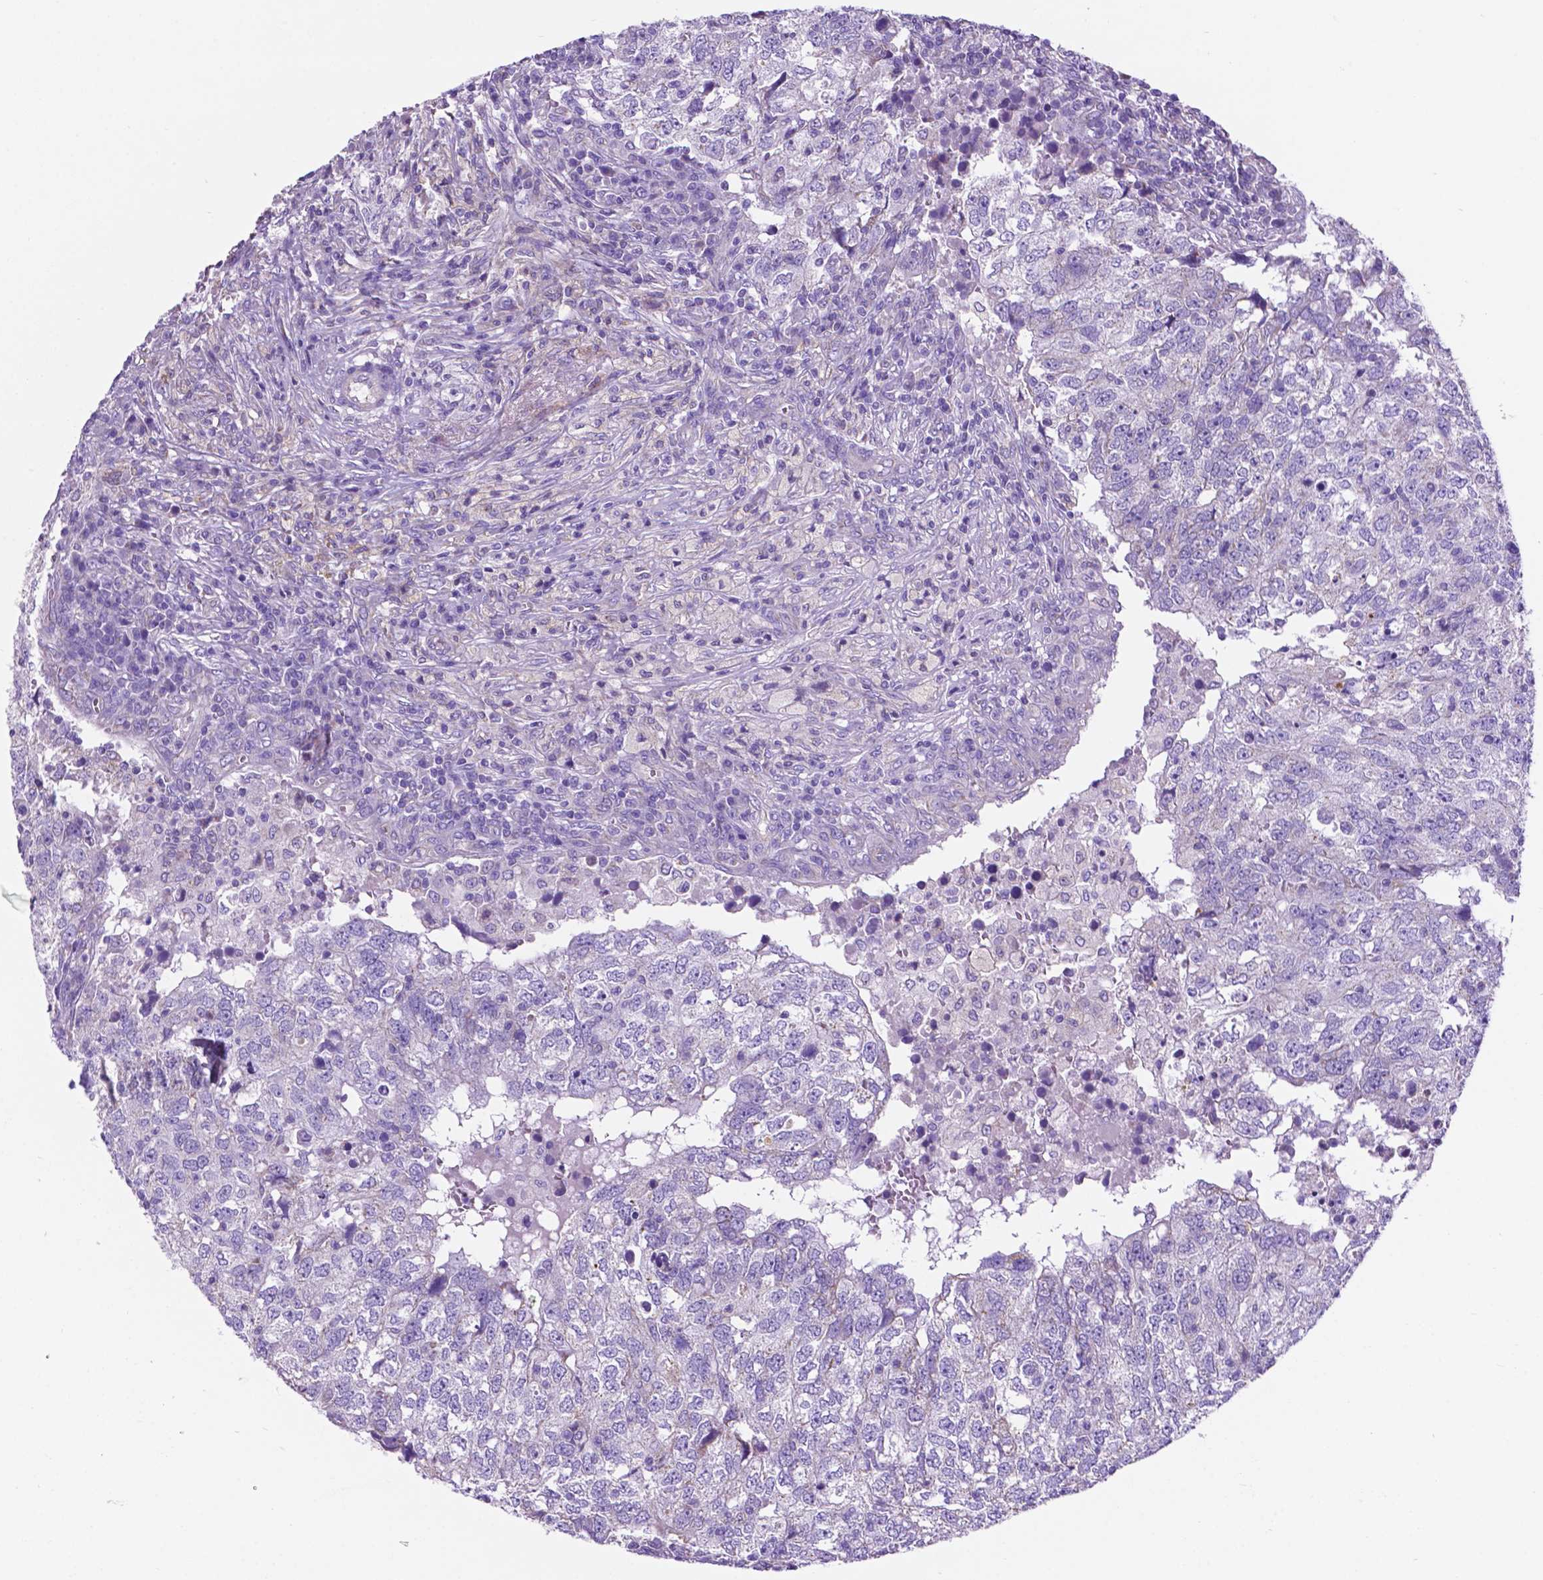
{"staining": {"intensity": "negative", "quantity": "none", "location": "none"}, "tissue": "breast cancer", "cell_type": "Tumor cells", "image_type": "cancer", "snomed": [{"axis": "morphology", "description": "Duct carcinoma"}, {"axis": "topography", "description": "Breast"}], "caption": "Immunohistochemistry of human breast cancer exhibits no expression in tumor cells. (Brightfield microscopy of DAB immunohistochemistry (IHC) at high magnification).", "gene": "TMEM121B", "patient": {"sex": "female", "age": 30}}